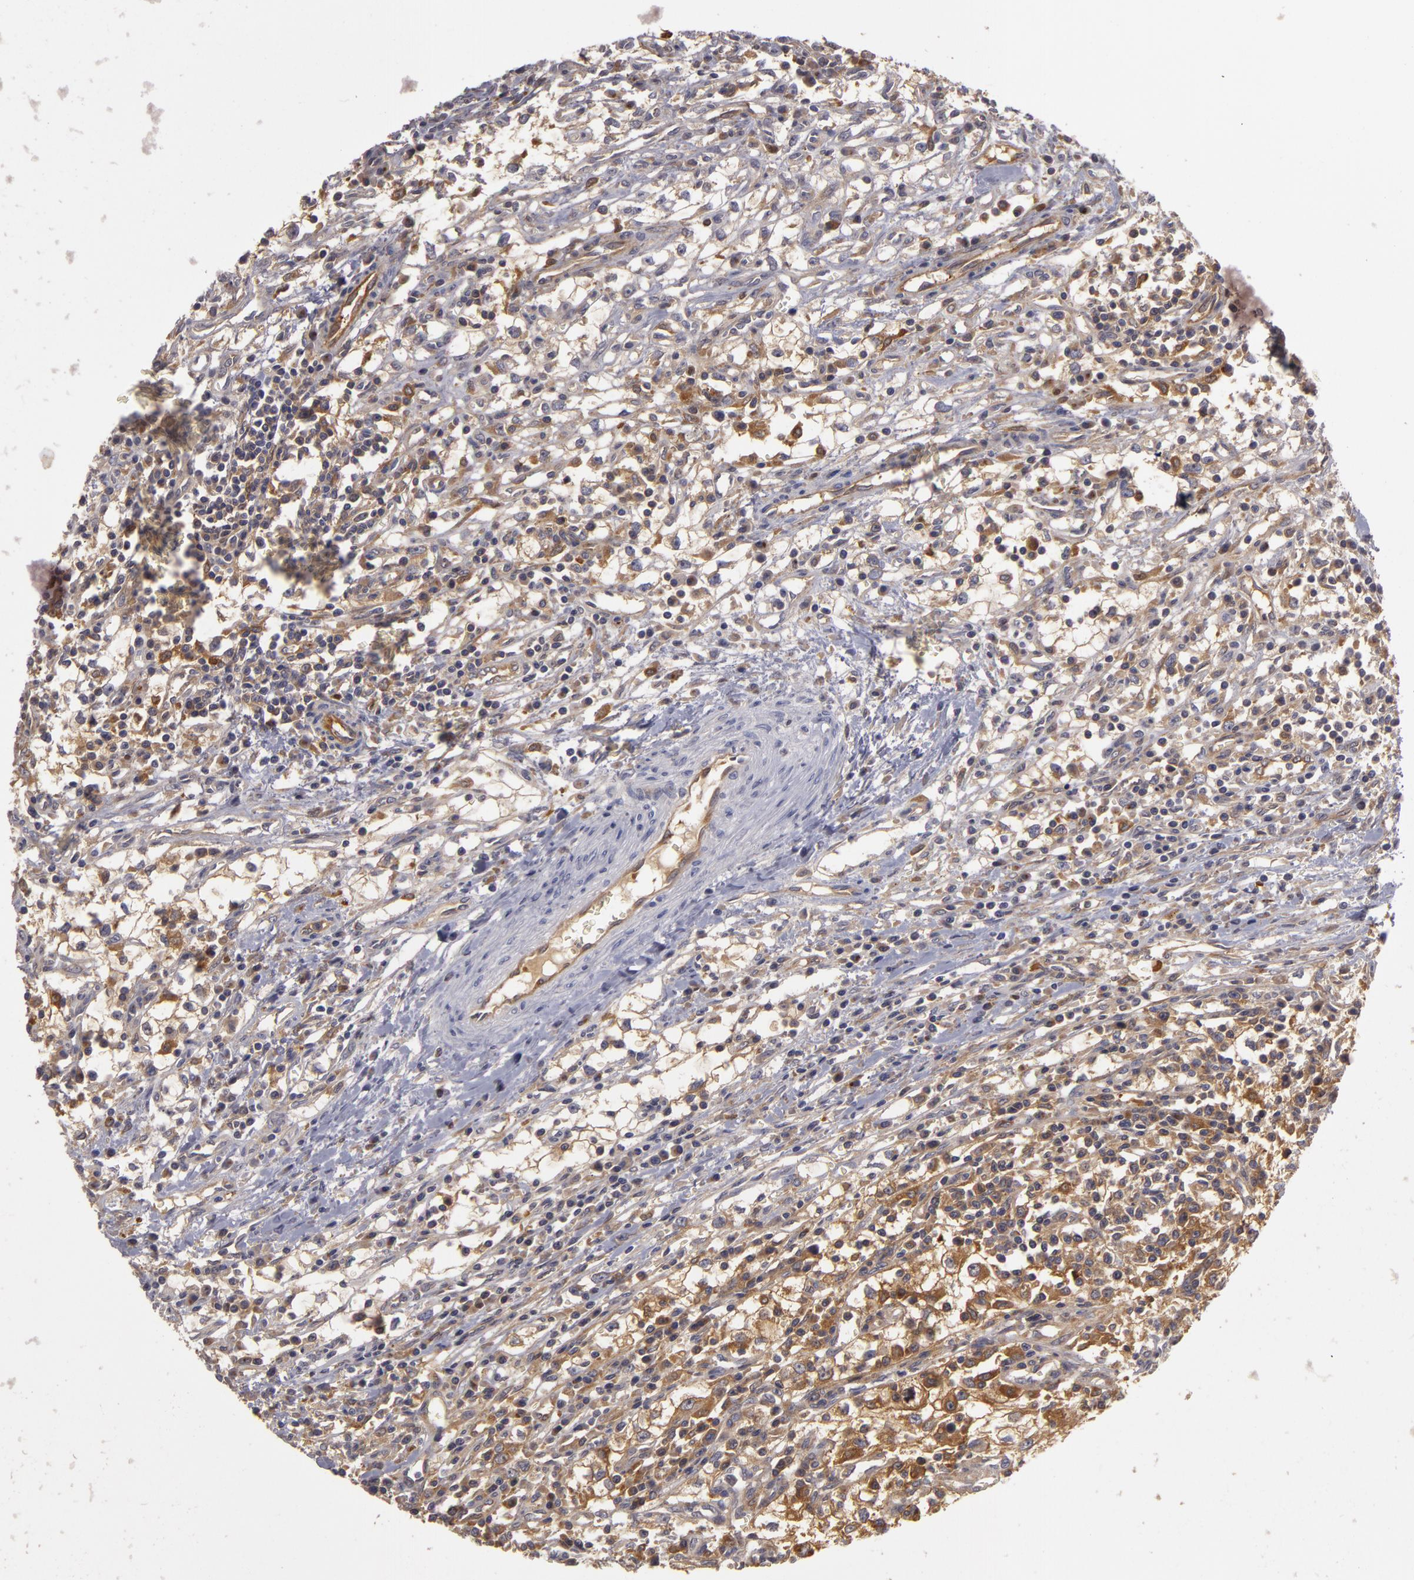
{"staining": {"intensity": "moderate", "quantity": ">75%", "location": "cytoplasmic/membranous"}, "tissue": "renal cancer", "cell_type": "Tumor cells", "image_type": "cancer", "snomed": [{"axis": "morphology", "description": "Adenocarcinoma, NOS"}, {"axis": "topography", "description": "Kidney"}], "caption": "Tumor cells demonstrate moderate cytoplasmic/membranous expression in approximately >75% of cells in adenocarcinoma (renal). The protein is shown in brown color, while the nuclei are stained blue.", "gene": "ZNF229", "patient": {"sex": "male", "age": 82}}